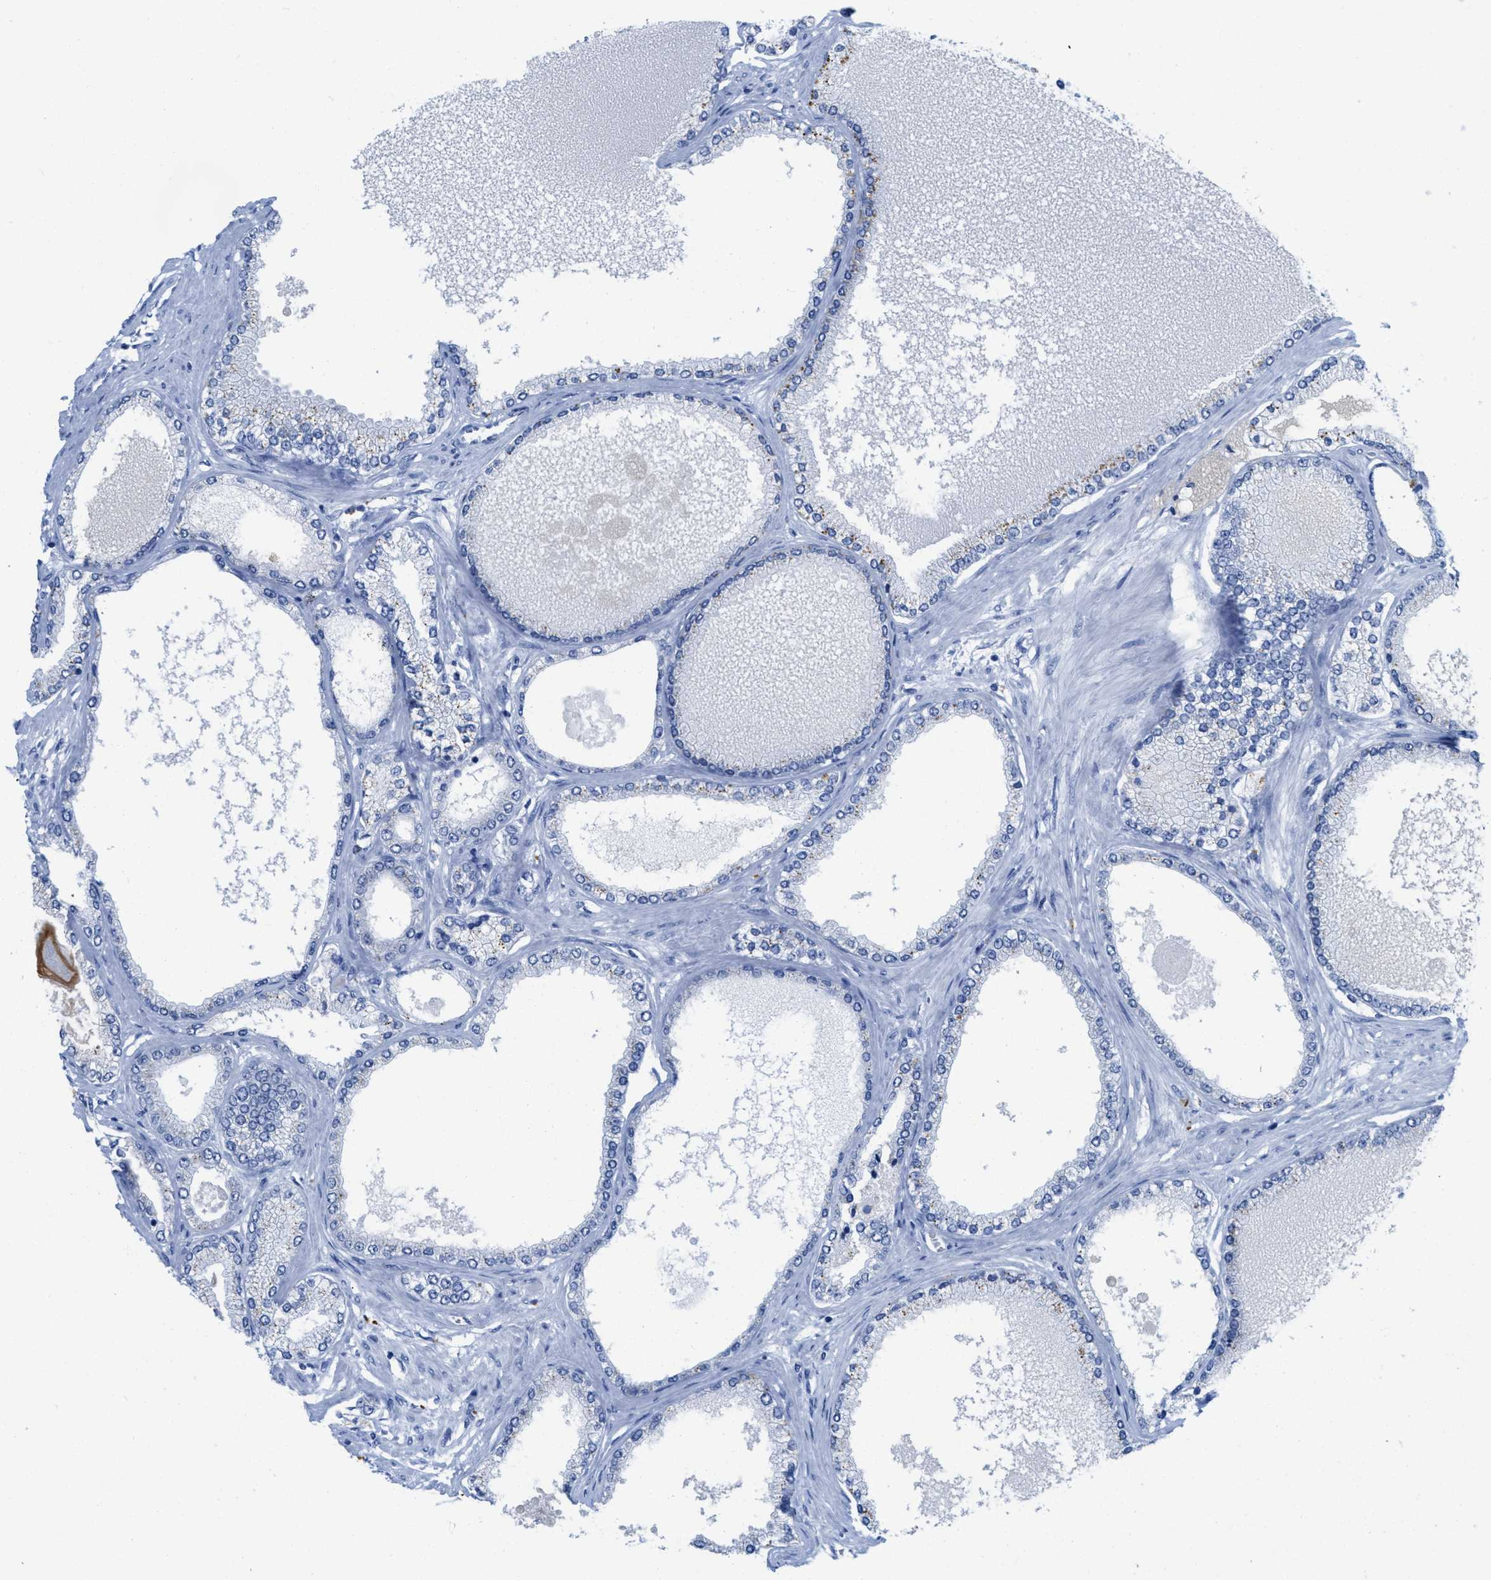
{"staining": {"intensity": "weak", "quantity": "25%-75%", "location": "cytoplasmic/membranous"}, "tissue": "prostate cancer", "cell_type": "Tumor cells", "image_type": "cancer", "snomed": [{"axis": "morphology", "description": "Adenocarcinoma, High grade"}, {"axis": "topography", "description": "Prostate"}], "caption": "DAB (3,3'-diaminobenzidine) immunohistochemical staining of human prostate adenocarcinoma (high-grade) reveals weak cytoplasmic/membranous protein expression in approximately 25%-75% of tumor cells.", "gene": "WDR4", "patient": {"sex": "male", "age": 61}}